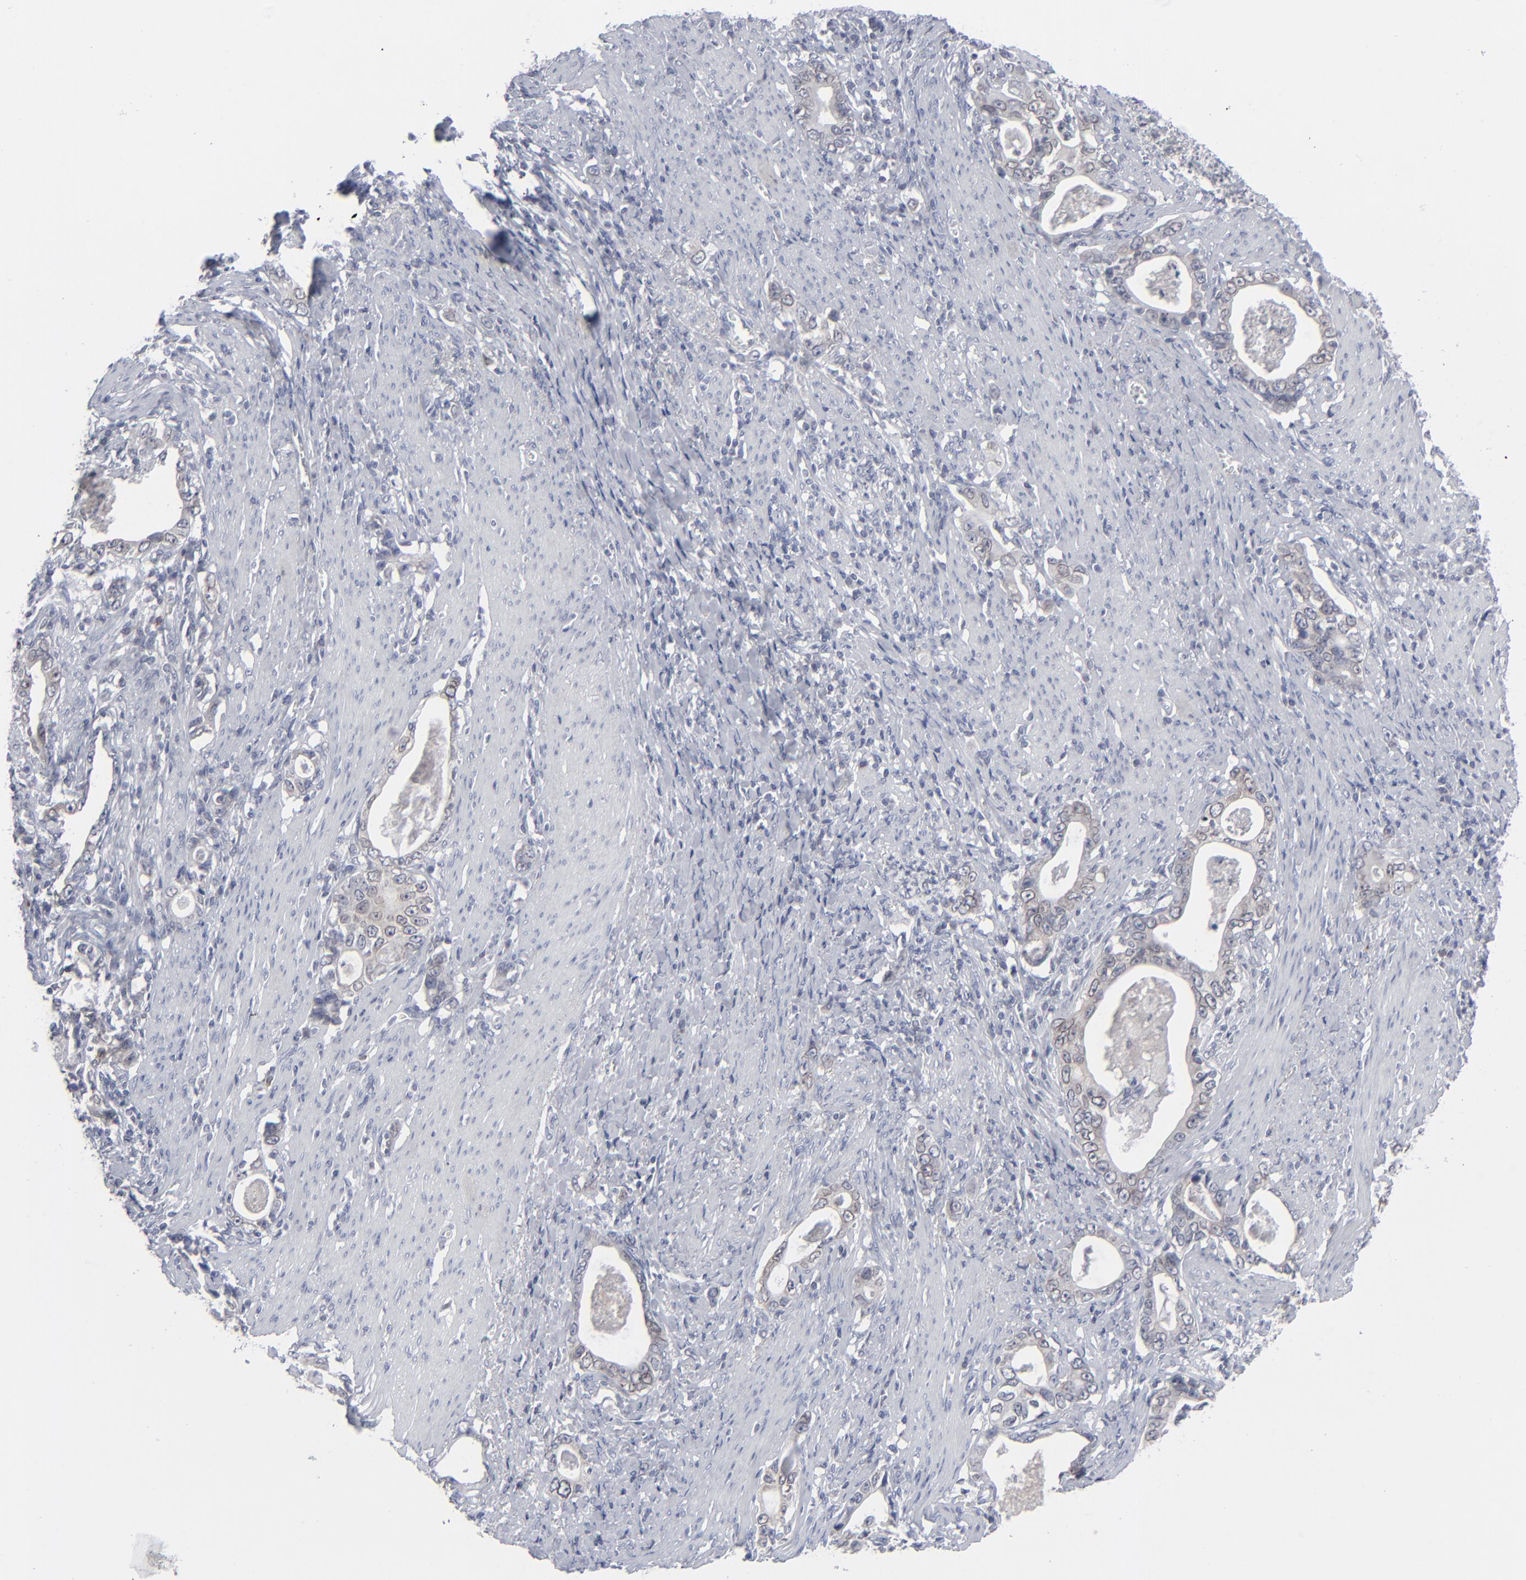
{"staining": {"intensity": "negative", "quantity": "none", "location": "none"}, "tissue": "stomach cancer", "cell_type": "Tumor cells", "image_type": "cancer", "snomed": [{"axis": "morphology", "description": "Adenocarcinoma, NOS"}, {"axis": "topography", "description": "Stomach, lower"}], "caption": "Protein analysis of stomach cancer (adenocarcinoma) exhibits no significant staining in tumor cells.", "gene": "NUP88", "patient": {"sex": "female", "age": 72}}